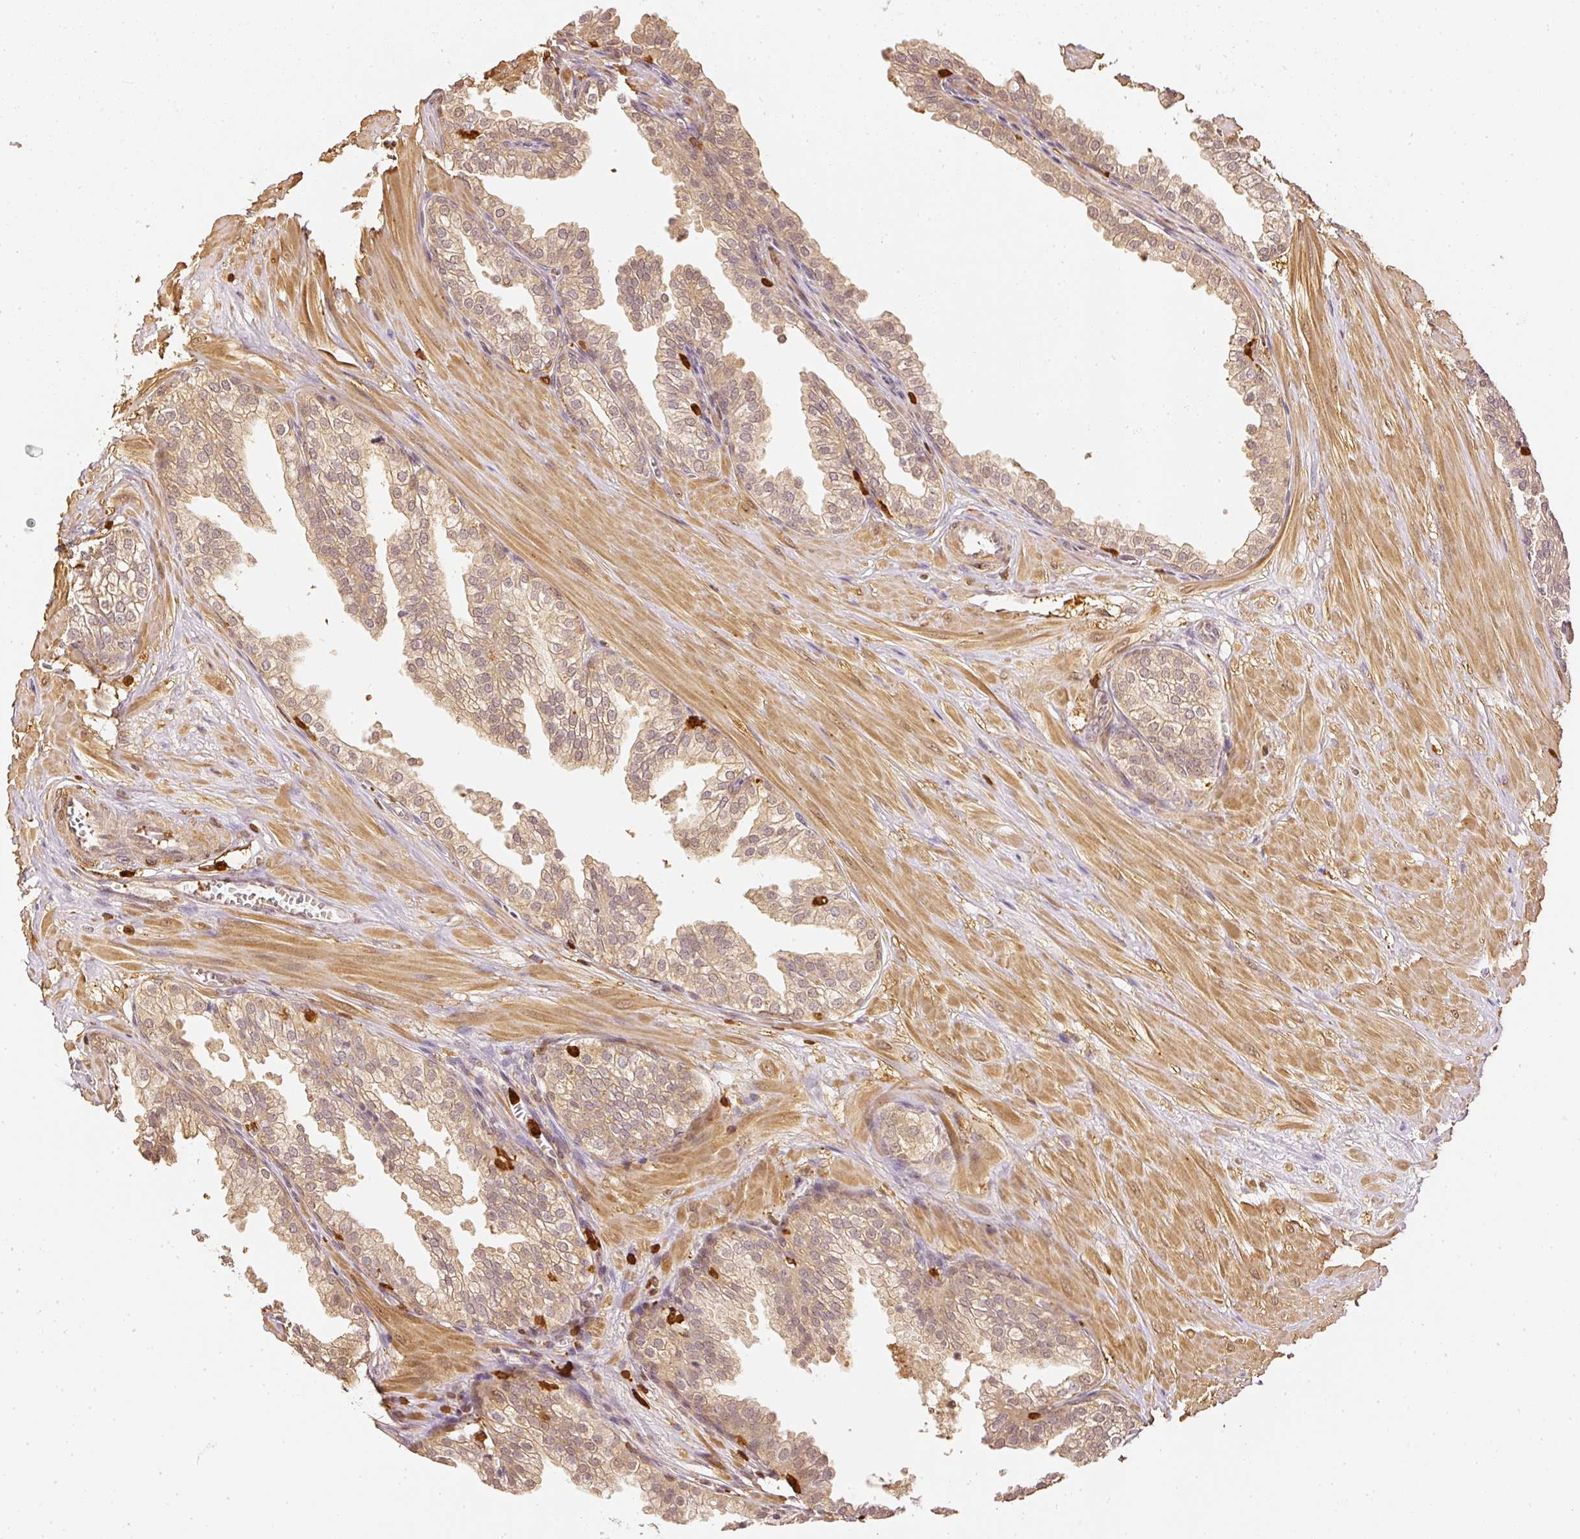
{"staining": {"intensity": "moderate", "quantity": ">75%", "location": "cytoplasmic/membranous,nuclear"}, "tissue": "prostate", "cell_type": "Glandular cells", "image_type": "normal", "snomed": [{"axis": "morphology", "description": "Normal tissue, NOS"}, {"axis": "topography", "description": "Prostate"}, {"axis": "topography", "description": "Peripheral nerve tissue"}], "caption": "Protein staining demonstrates moderate cytoplasmic/membranous,nuclear staining in approximately >75% of glandular cells in normal prostate.", "gene": "PFN1", "patient": {"sex": "male", "age": 55}}